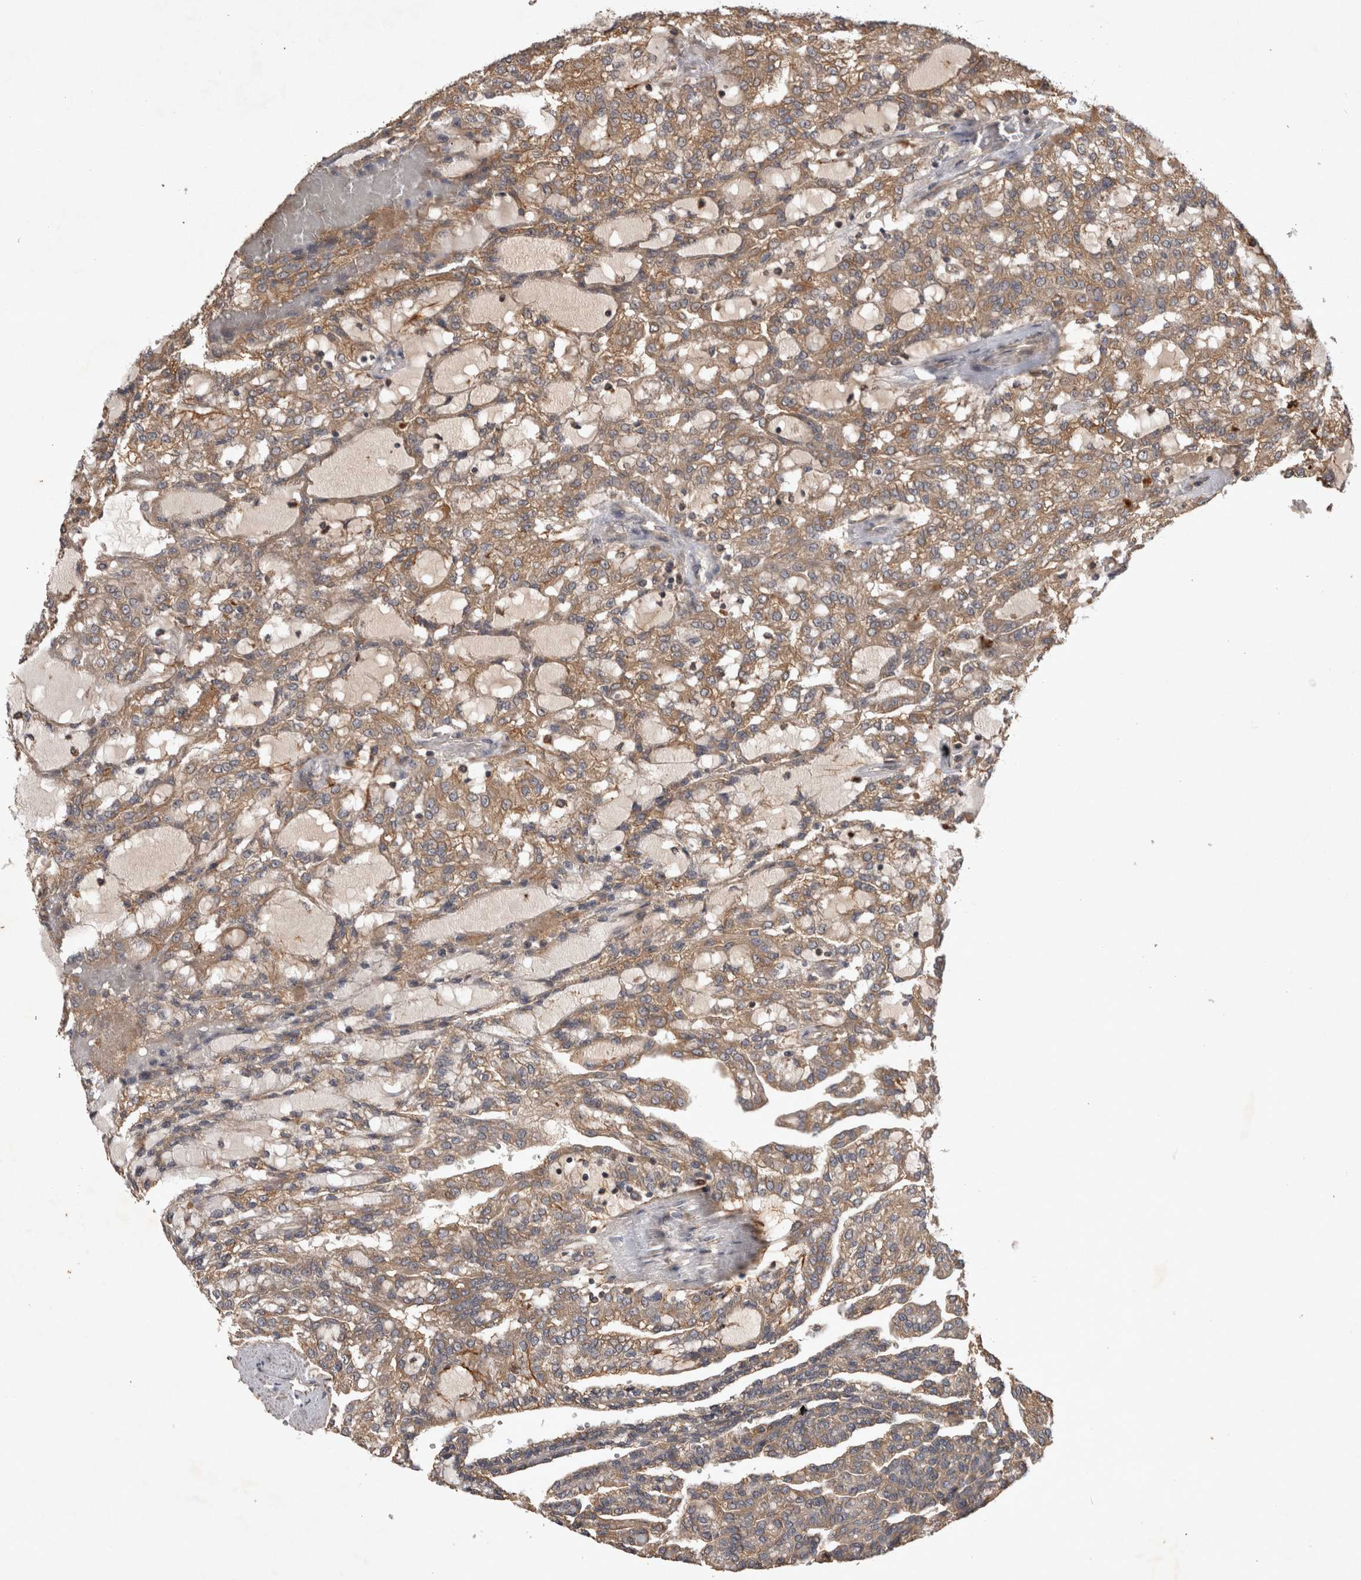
{"staining": {"intensity": "moderate", "quantity": ">75%", "location": "cytoplasmic/membranous"}, "tissue": "renal cancer", "cell_type": "Tumor cells", "image_type": "cancer", "snomed": [{"axis": "morphology", "description": "Adenocarcinoma, NOS"}, {"axis": "topography", "description": "Kidney"}], "caption": "IHC photomicrograph of neoplastic tissue: human renal adenocarcinoma stained using immunohistochemistry (IHC) demonstrates medium levels of moderate protein expression localized specifically in the cytoplasmic/membranous of tumor cells, appearing as a cytoplasmic/membranous brown color.", "gene": "TRMT61B", "patient": {"sex": "male", "age": 63}}